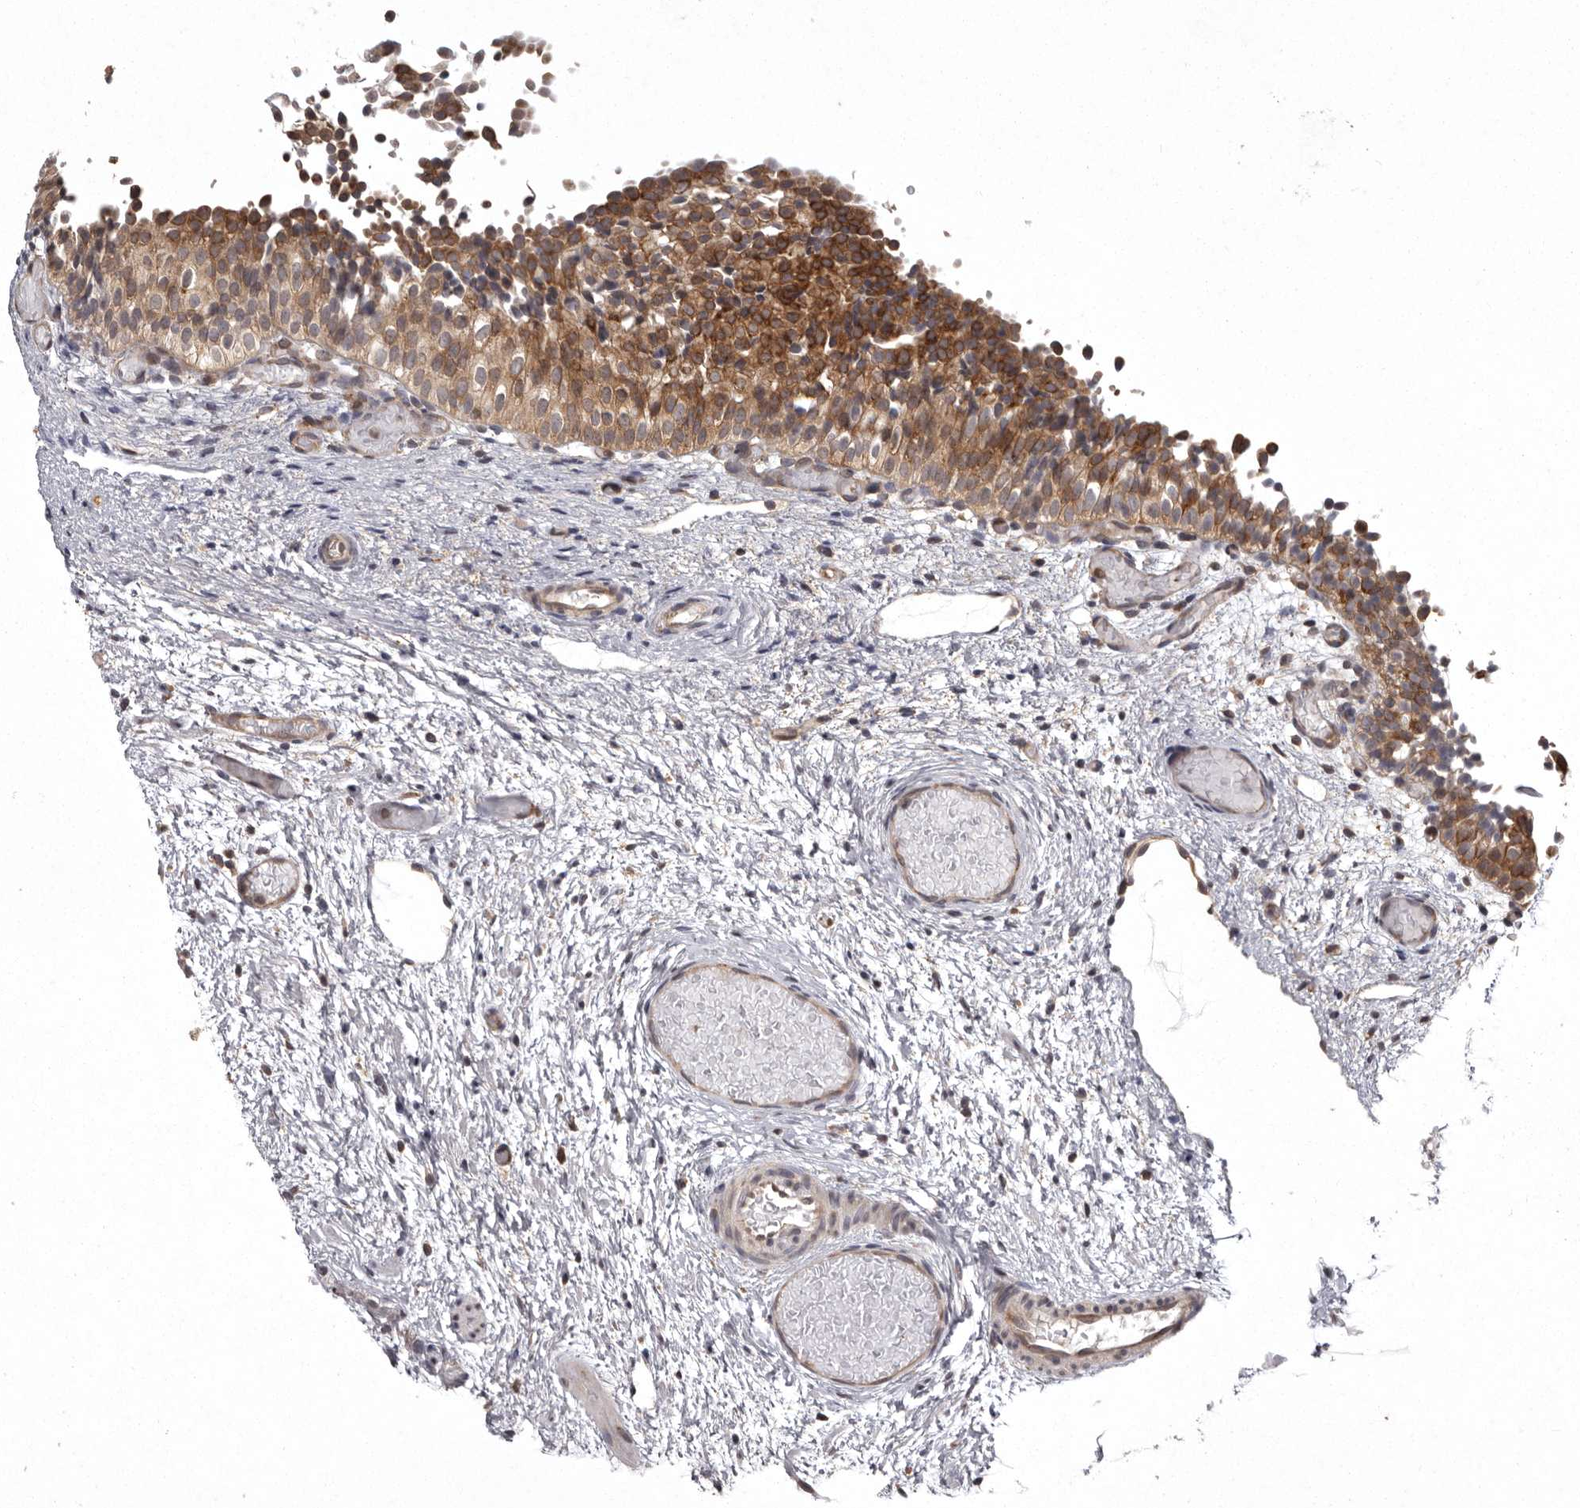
{"staining": {"intensity": "moderate", "quantity": ">75%", "location": "cytoplasmic/membranous"}, "tissue": "urinary bladder", "cell_type": "Urothelial cells", "image_type": "normal", "snomed": [{"axis": "morphology", "description": "Normal tissue, NOS"}, {"axis": "topography", "description": "Urinary bladder"}], "caption": "Immunohistochemical staining of unremarkable urinary bladder displays >75% levels of moderate cytoplasmic/membranous protein staining in about >75% of urothelial cells. The staining is performed using DAB brown chromogen to label protein expression. The nuclei are counter-stained blue using hematoxylin.", "gene": "DARS1", "patient": {"sex": "male", "age": 1}}